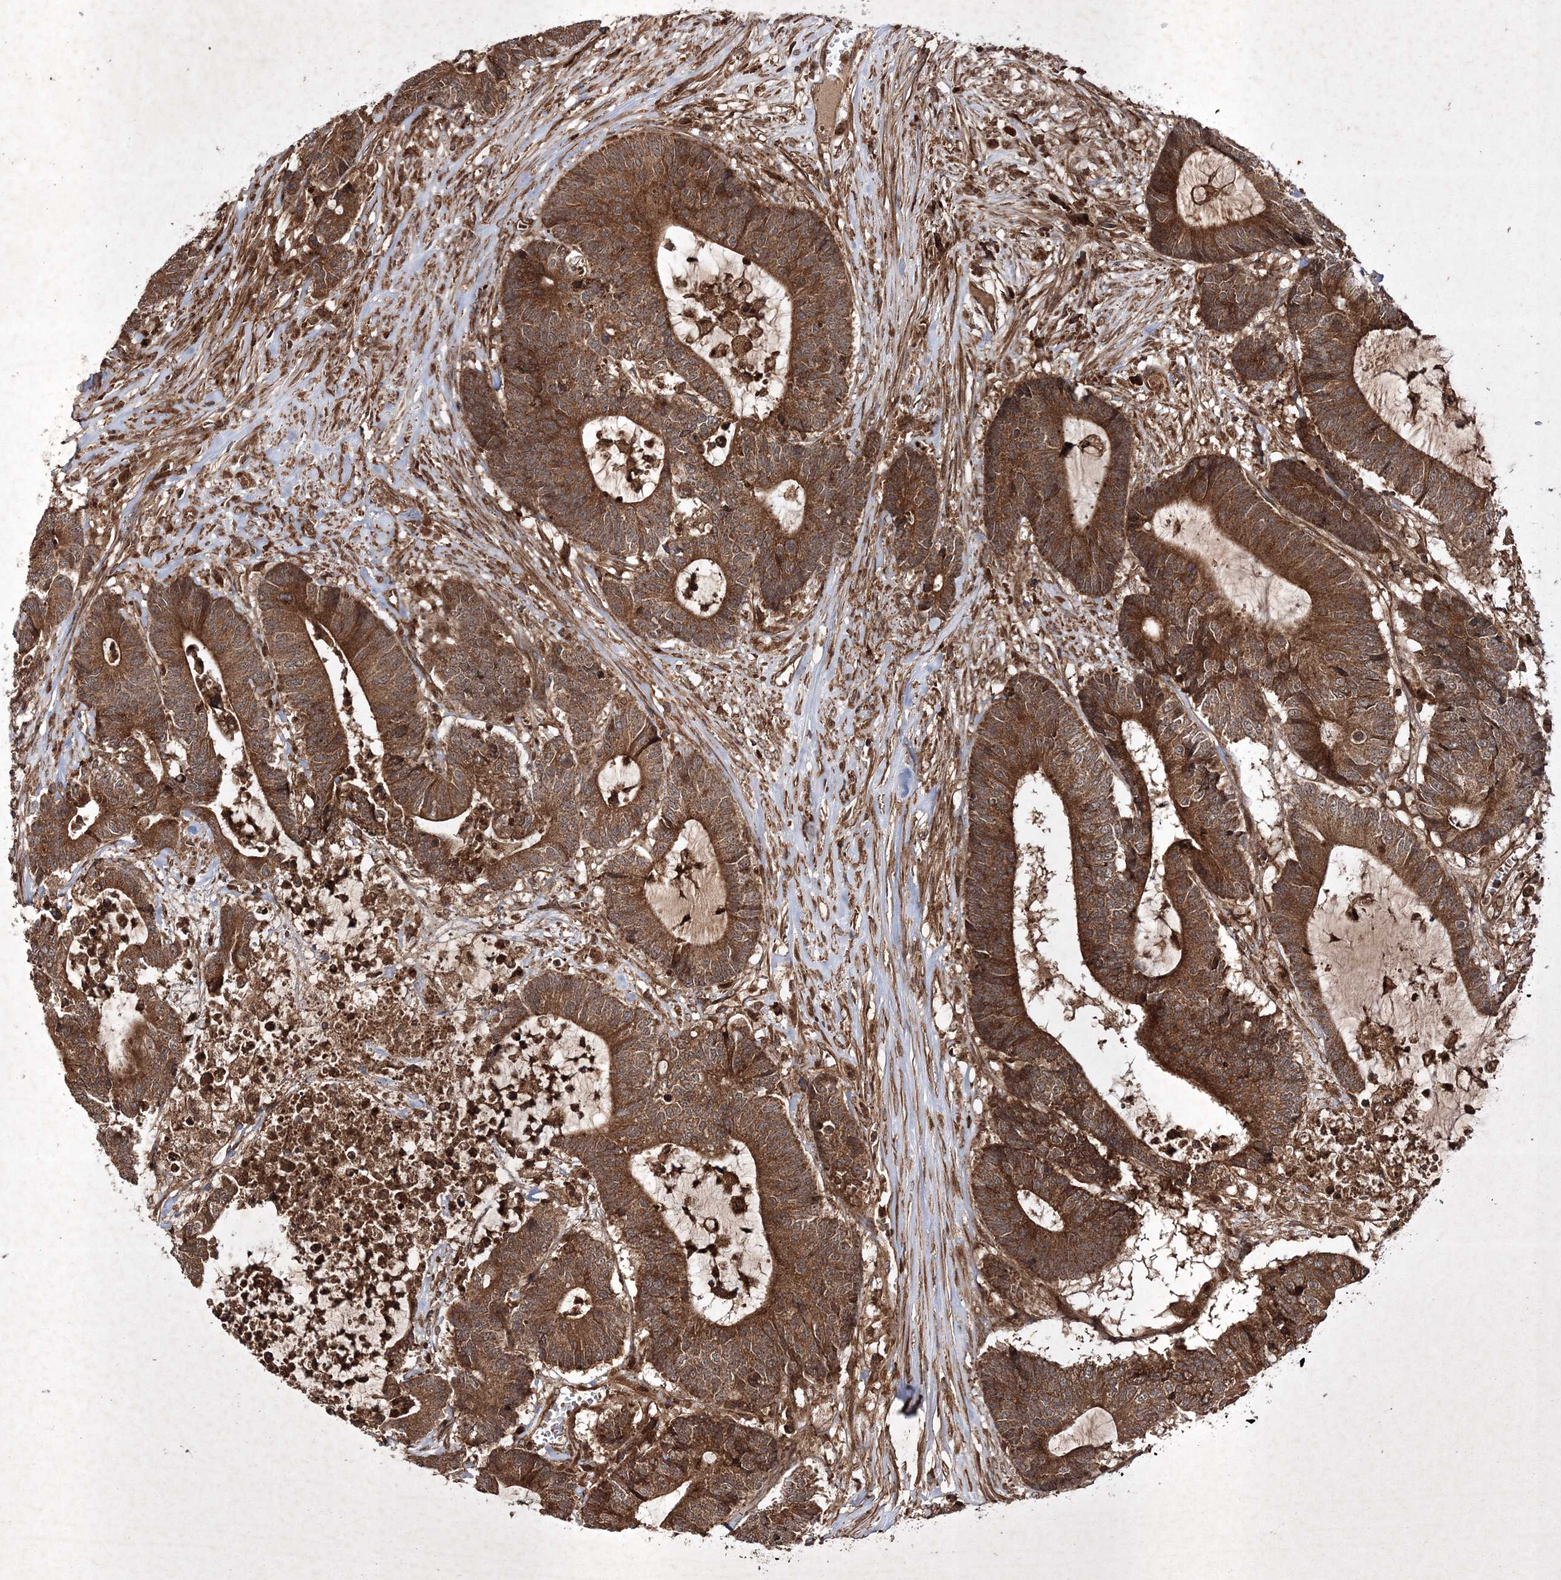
{"staining": {"intensity": "strong", "quantity": ">75%", "location": "cytoplasmic/membranous"}, "tissue": "colorectal cancer", "cell_type": "Tumor cells", "image_type": "cancer", "snomed": [{"axis": "morphology", "description": "Adenocarcinoma, NOS"}, {"axis": "topography", "description": "Colon"}], "caption": "Protein expression analysis of human colorectal cancer reveals strong cytoplasmic/membranous positivity in approximately >75% of tumor cells.", "gene": "DNAJC13", "patient": {"sex": "female", "age": 84}}